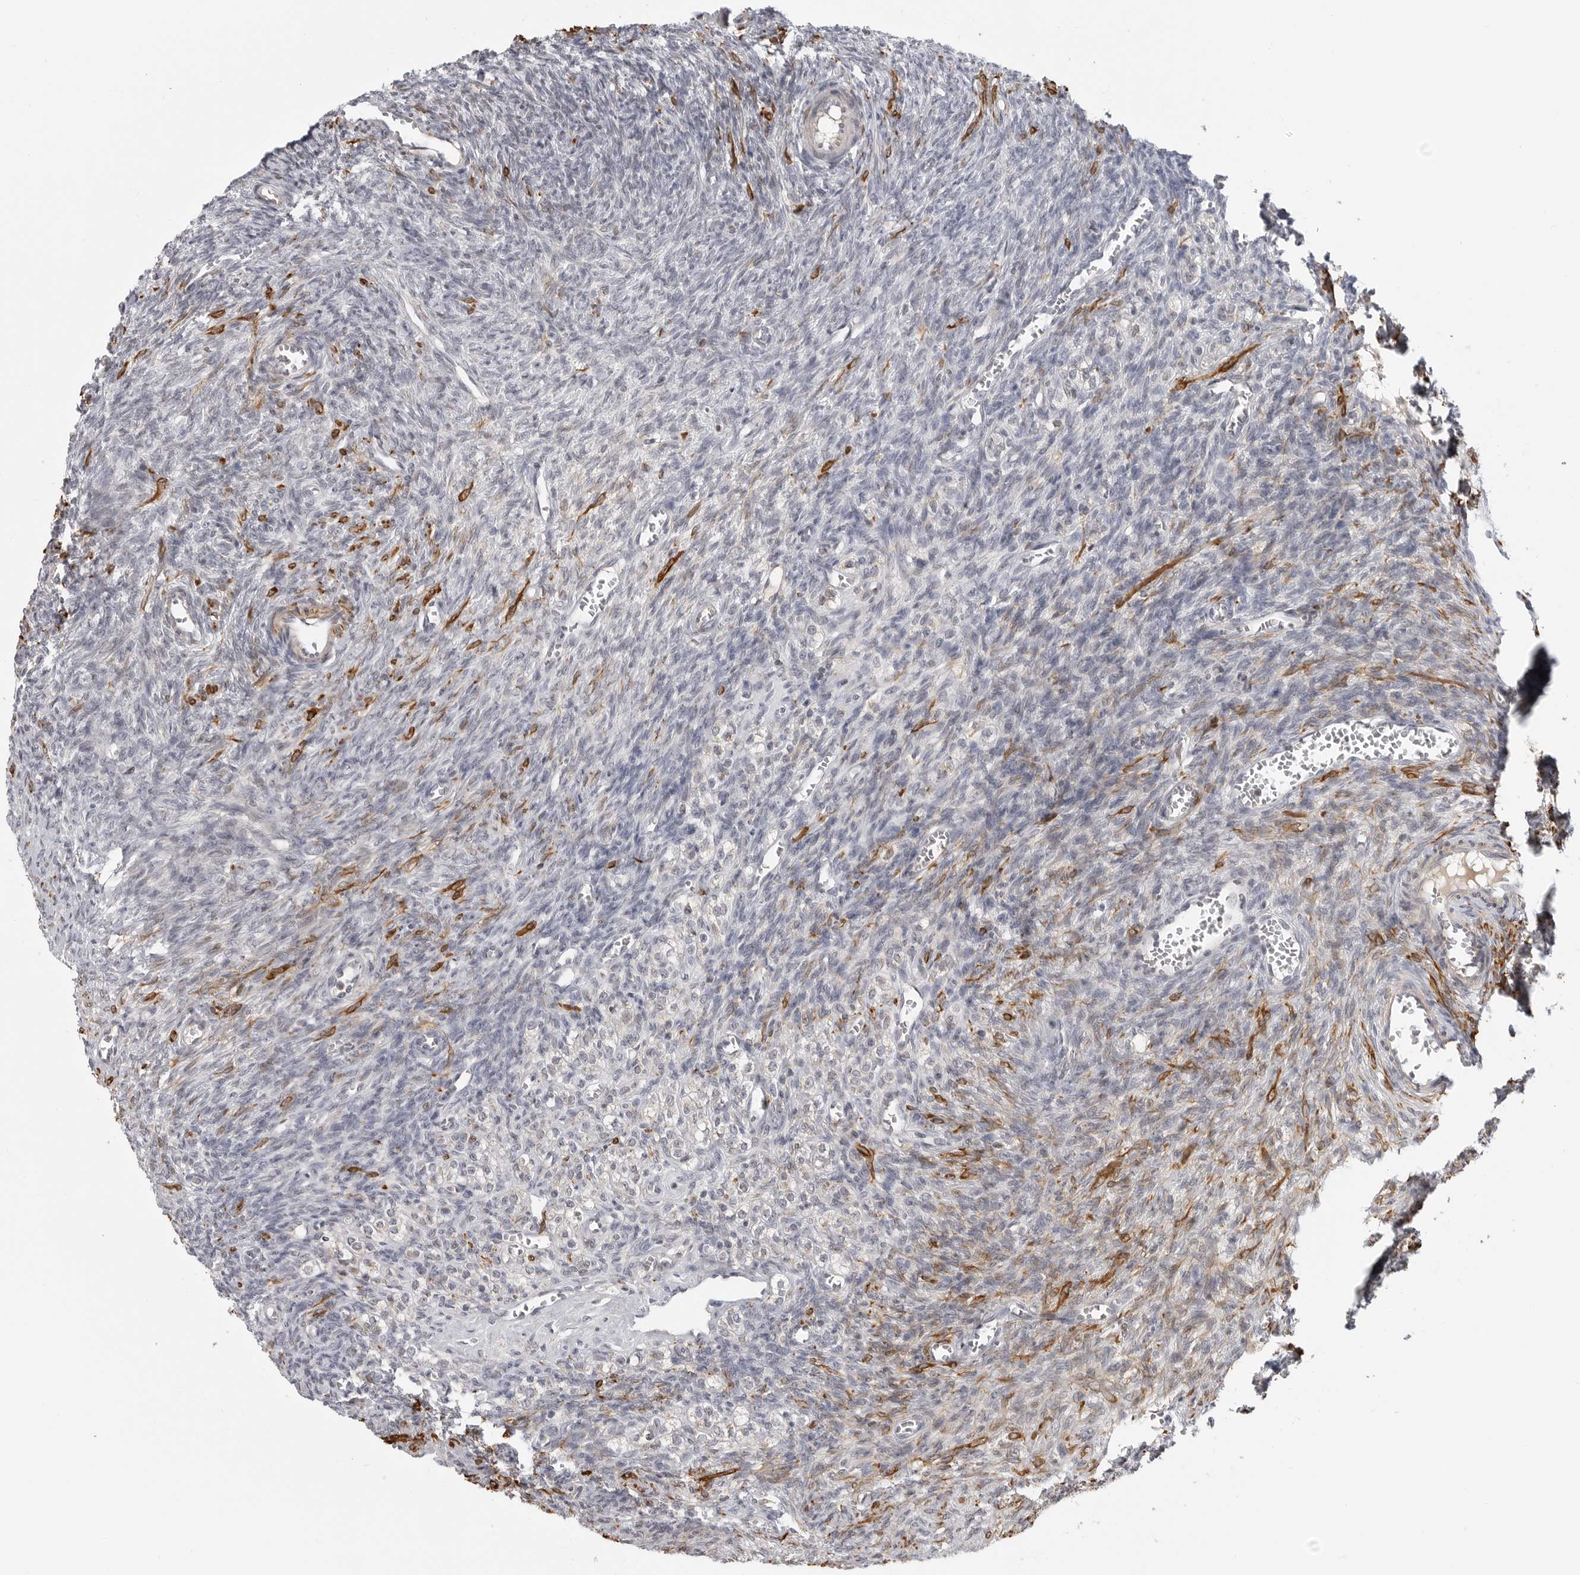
{"staining": {"intensity": "moderate", "quantity": "<25%", "location": "cytoplasmic/membranous"}, "tissue": "ovary", "cell_type": "Ovarian stroma cells", "image_type": "normal", "snomed": [{"axis": "morphology", "description": "Normal tissue, NOS"}, {"axis": "topography", "description": "Ovary"}], "caption": "A brown stain highlights moderate cytoplasmic/membranous expression of a protein in ovarian stroma cells of normal ovary.", "gene": "MAP7D1", "patient": {"sex": "female", "age": 27}}